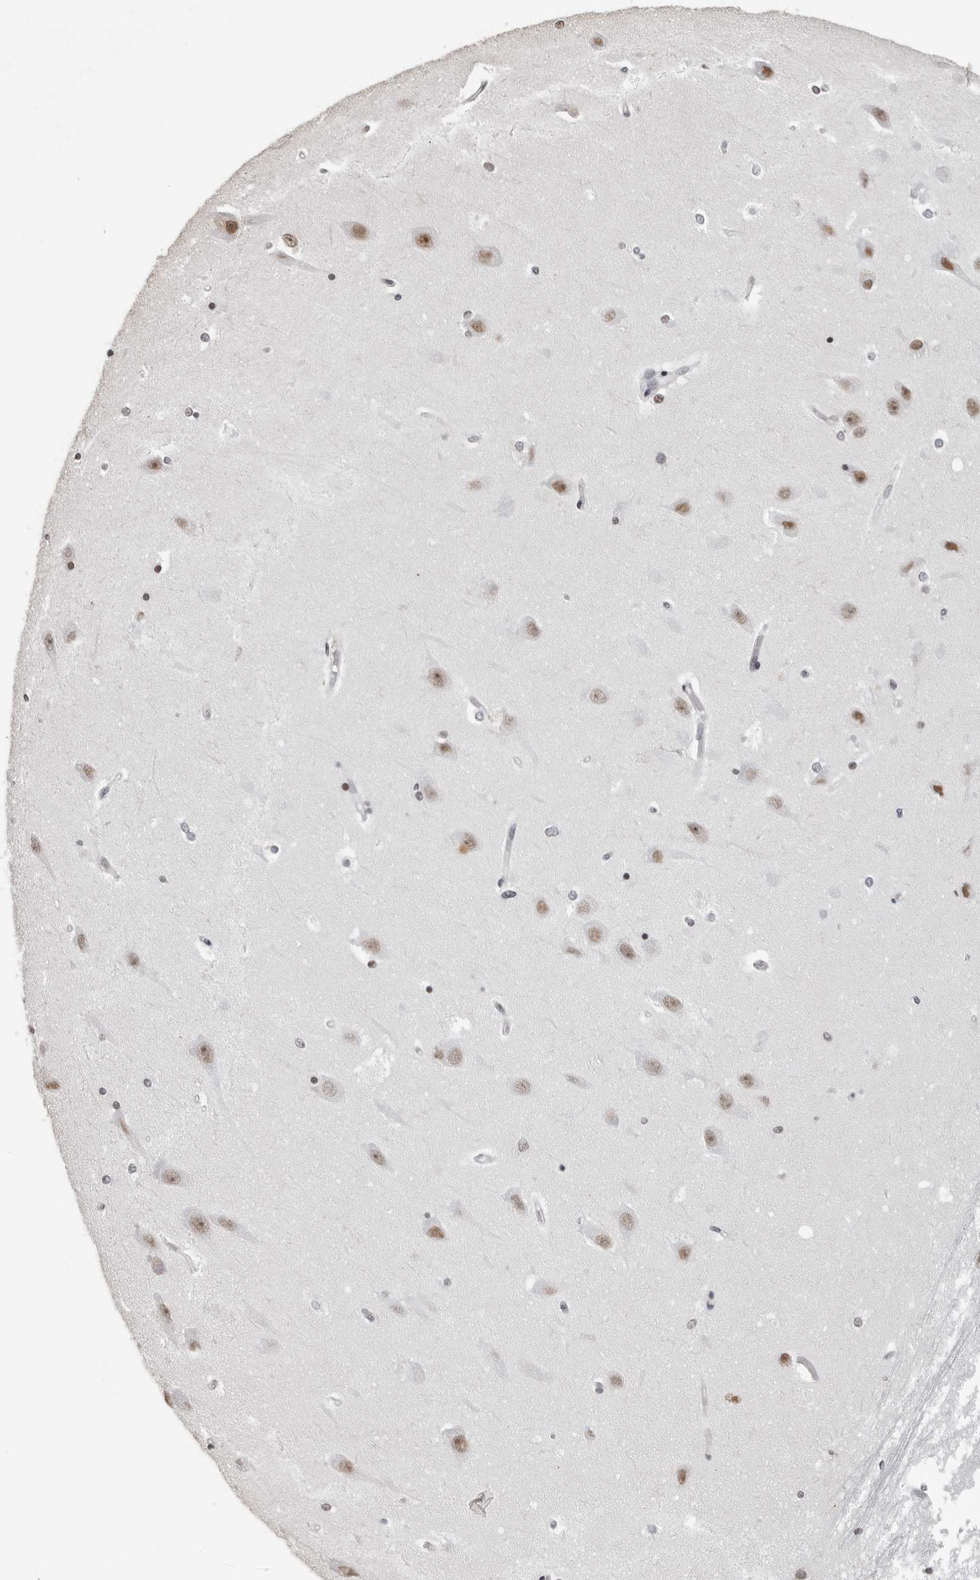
{"staining": {"intensity": "strong", "quantity": "<25%", "location": "nuclear"}, "tissue": "hippocampus", "cell_type": "Glial cells", "image_type": "normal", "snomed": [{"axis": "morphology", "description": "Normal tissue, NOS"}, {"axis": "topography", "description": "Hippocampus"}], "caption": "This photomicrograph shows immunohistochemistry staining of benign human hippocampus, with medium strong nuclear positivity in approximately <25% of glial cells.", "gene": "ORC1", "patient": {"sex": "male", "age": 45}}